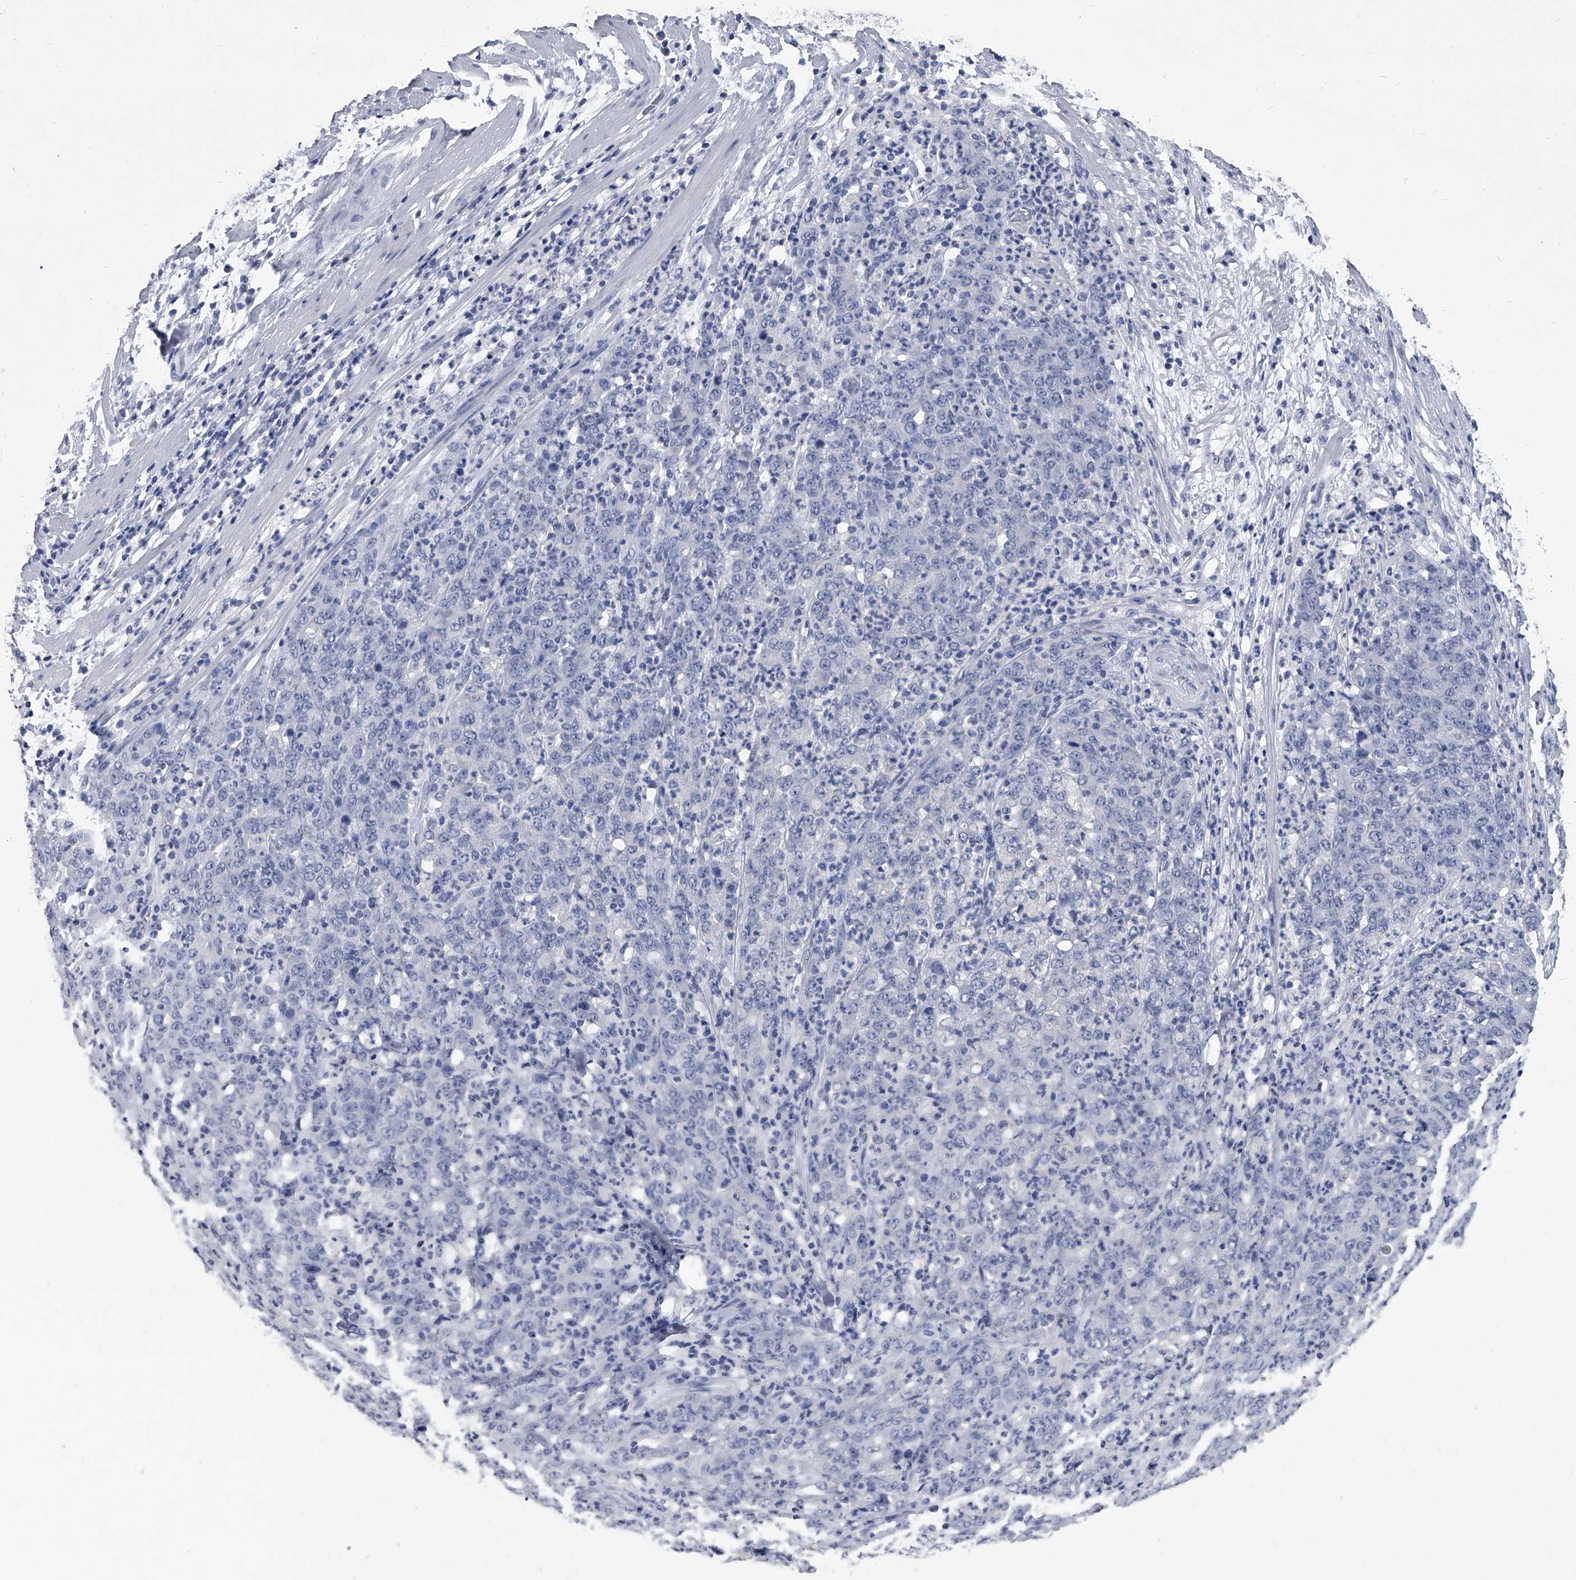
{"staining": {"intensity": "negative", "quantity": "none", "location": "none"}, "tissue": "stomach cancer", "cell_type": "Tumor cells", "image_type": "cancer", "snomed": [{"axis": "morphology", "description": "Adenocarcinoma, NOS"}, {"axis": "topography", "description": "Stomach, lower"}], "caption": "Tumor cells show no significant positivity in adenocarcinoma (stomach).", "gene": "BCAS1", "patient": {"sex": "female", "age": 71}}